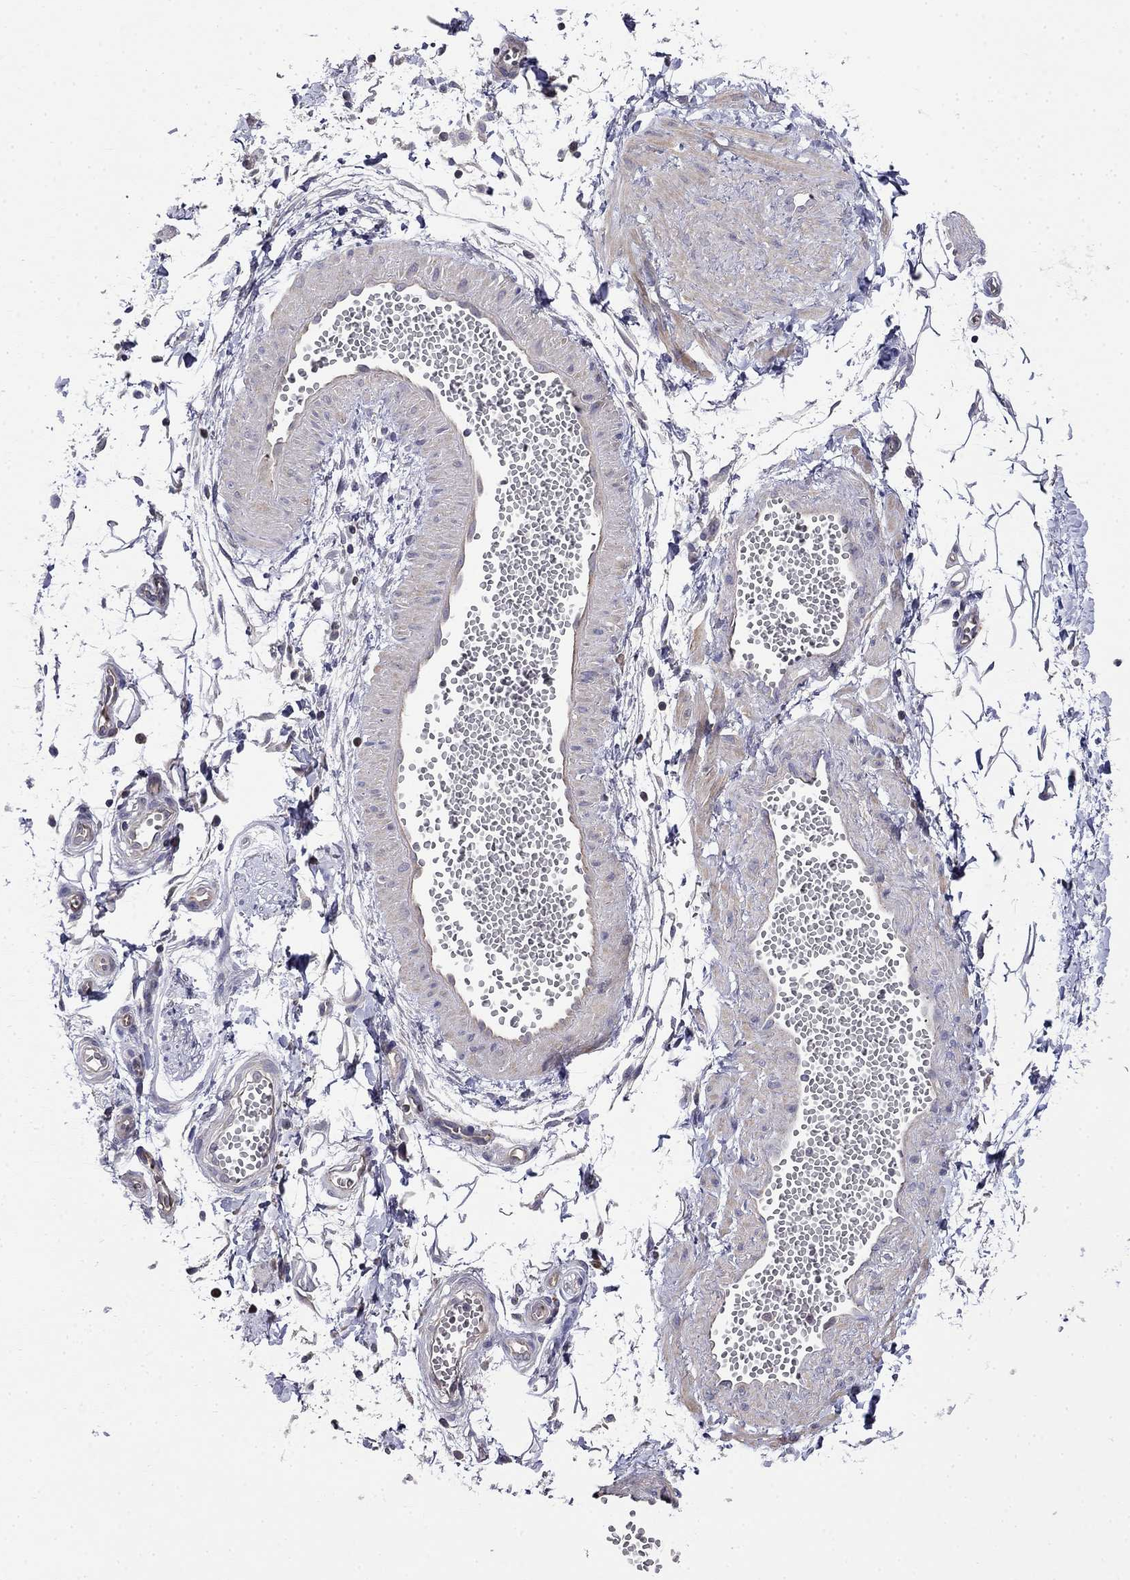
{"staining": {"intensity": "negative", "quantity": "none", "location": "none"}, "tissue": "adipose tissue", "cell_type": "Adipocytes", "image_type": "normal", "snomed": [{"axis": "morphology", "description": "Normal tissue, NOS"}, {"axis": "topography", "description": "Smooth muscle"}, {"axis": "topography", "description": "Peripheral nerve tissue"}], "caption": "A micrograph of adipose tissue stained for a protein reveals no brown staining in adipocytes. (Brightfield microscopy of DAB immunohistochemistry at high magnification).", "gene": "GUCA1B", "patient": {"sex": "male", "age": 22}}